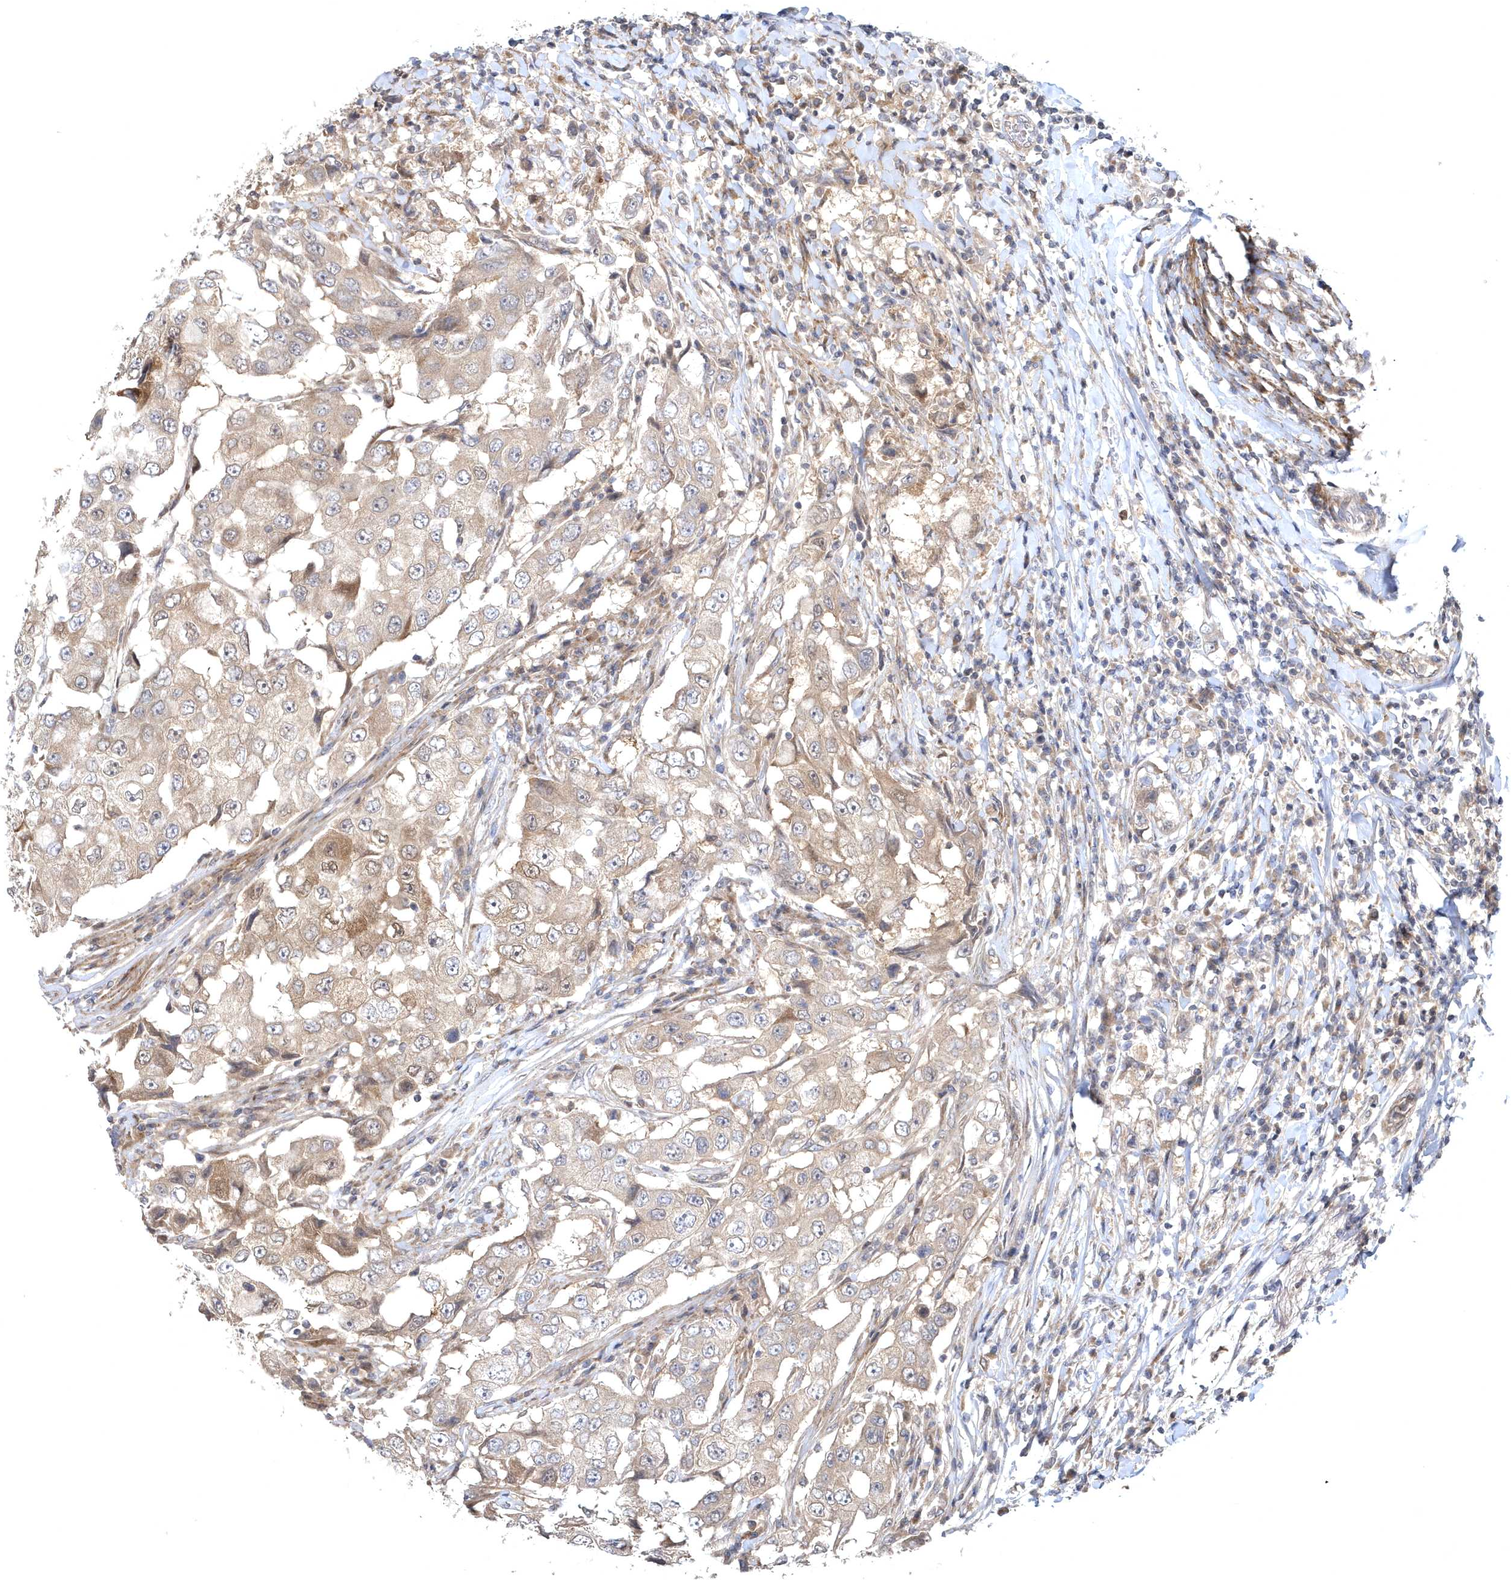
{"staining": {"intensity": "weak", "quantity": ">75%", "location": "cytoplasmic/membranous"}, "tissue": "breast cancer", "cell_type": "Tumor cells", "image_type": "cancer", "snomed": [{"axis": "morphology", "description": "Duct carcinoma"}, {"axis": "topography", "description": "Breast"}], "caption": "A brown stain shows weak cytoplasmic/membranous positivity of a protein in breast cancer tumor cells.", "gene": "HMGCS1", "patient": {"sex": "female", "age": 27}}